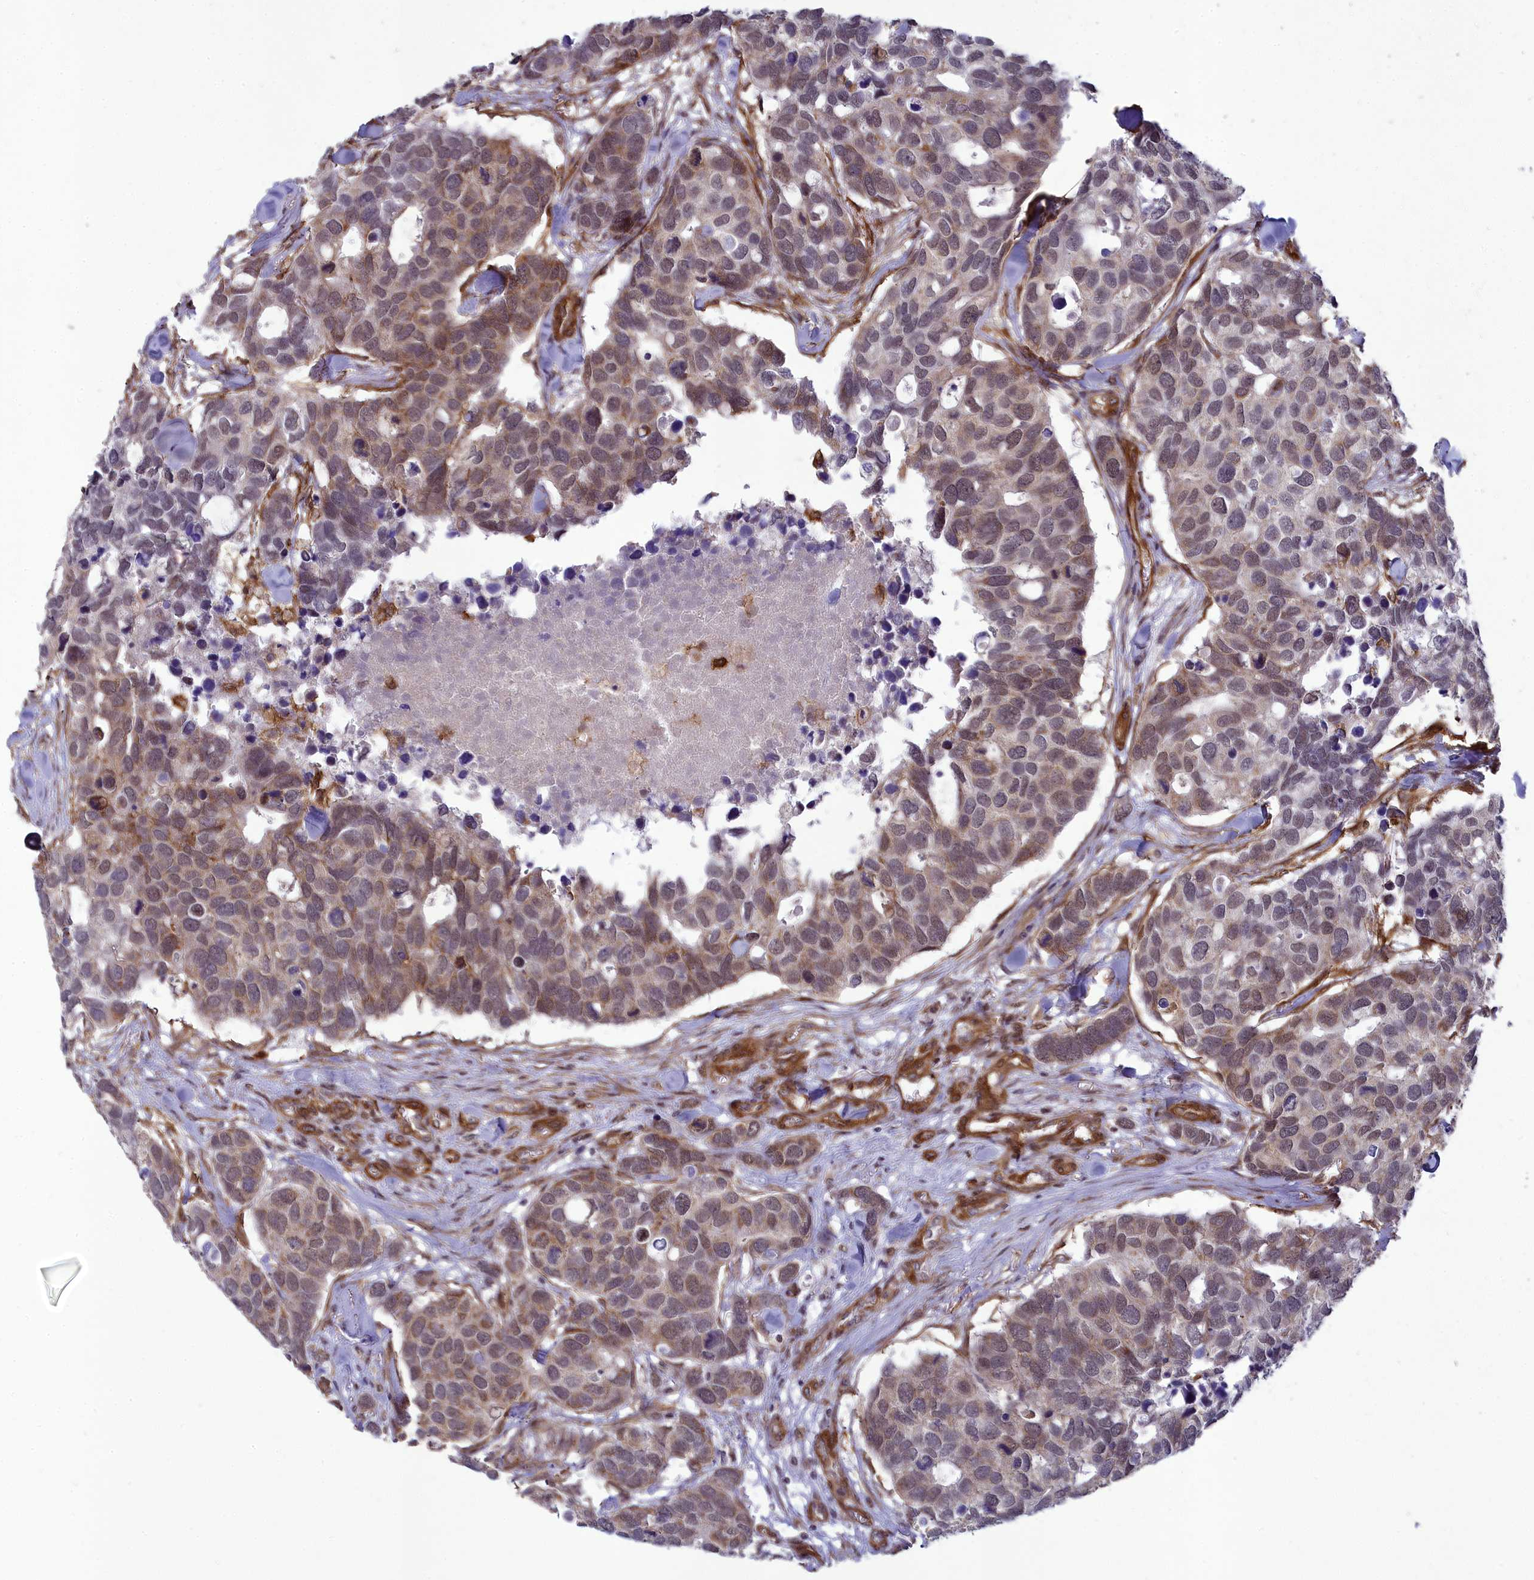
{"staining": {"intensity": "moderate", "quantity": "25%-75%", "location": "cytoplasmic/membranous"}, "tissue": "breast cancer", "cell_type": "Tumor cells", "image_type": "cancer", "snomed": [{"axis": "morphology", "description": "Duct carcinoma"}, {"axis": "topography", "description": "Breast"}], "caption": "Breast cancer (intraductal carcinoma) was stained to show a protein in brown. There is medium levels of moderate cytoplasmic/membranous staining in about 25%-75% of tumor cells. (brown staining indicates protein expression, while blue staining denotes nuclei).", "gene": "TNS1", "patient": {"sex": "female", "age": 83}}